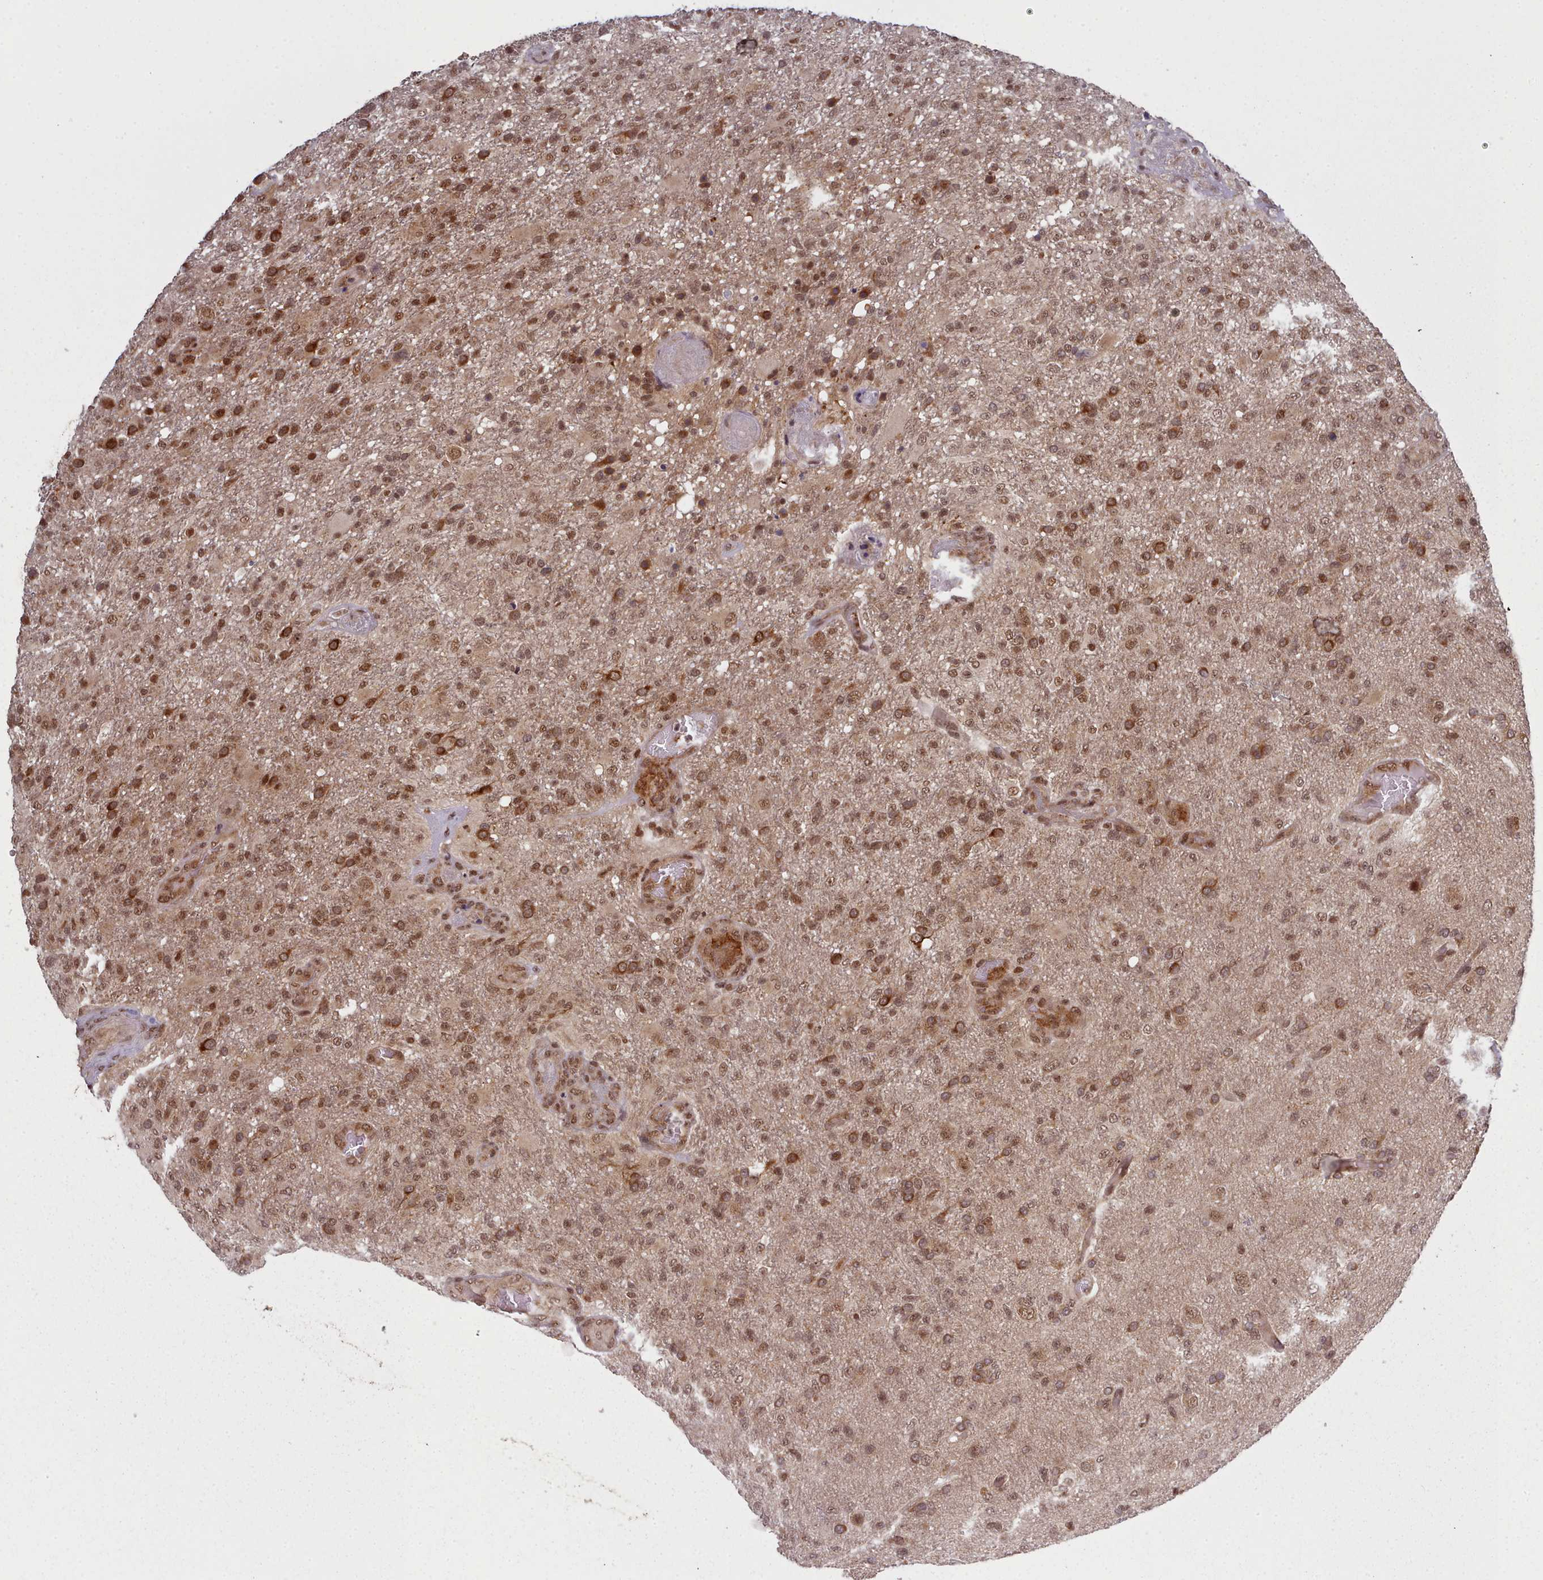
{"staining": {"intensity": "moderate", "quantity": ">75%", "location": "cytoplasmic/membranous,nuclear"}, "tissue": "glioma", "cell_type": "Tumor cells", "image_type": "cancer", "snomed": [{"axis": "morphology", "description": "Glioma, malignant, High grade"}, {"axis": "topography", "description": "Brain"}], "caption": "Immunohistochemical staining of glioma reveals medium levels of moderate cytoplasmic/membranous and nuclear positivity in about >75% of tumor cells.", "gene": "DHX8", "patient": {"sex": "female", "age": 74}}